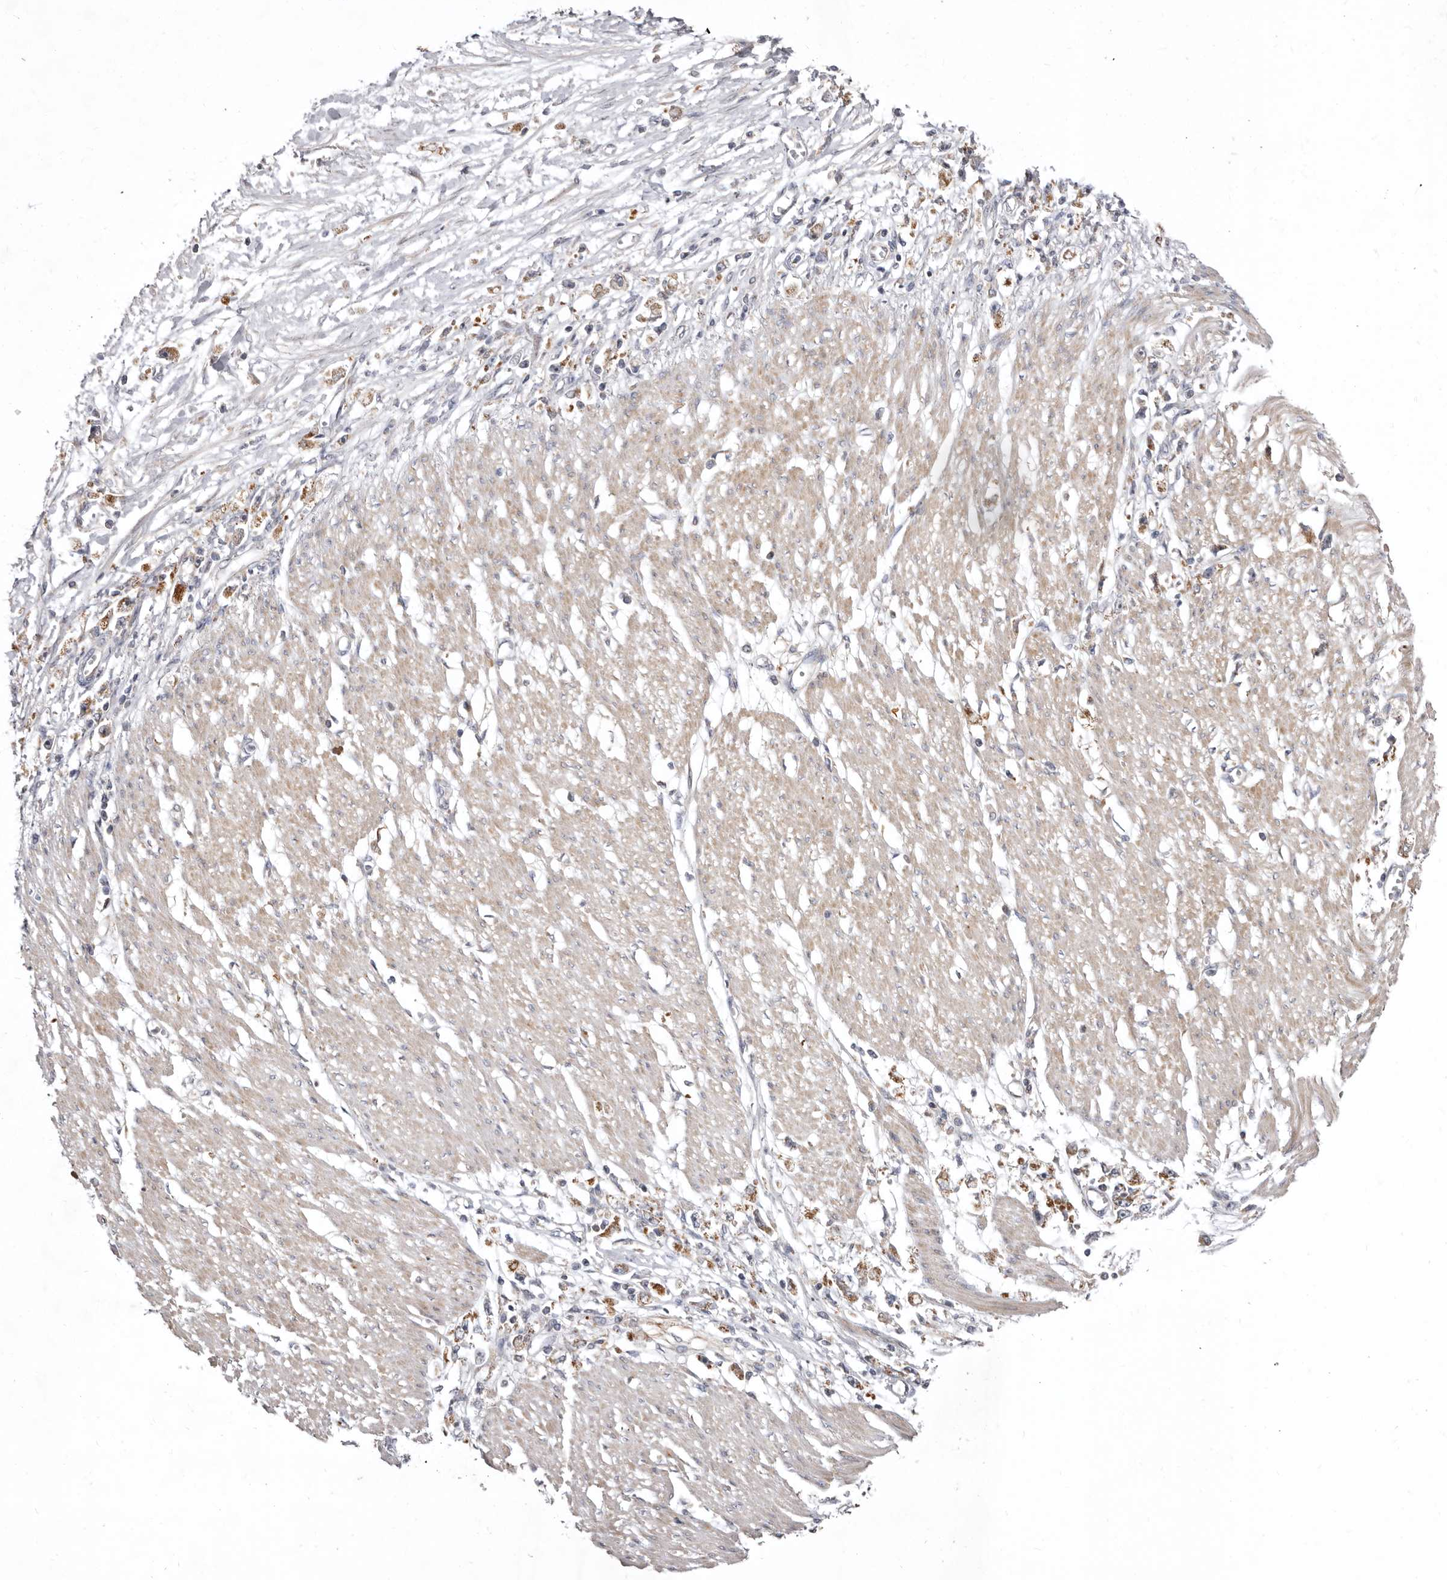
{"staining": {"intensity": "weak", "quantity": "<25%", "location": "cytoplasmic/membranous"}, "tissue": "stomach cancer", "cell_type": "Tumor cells", "image_type": "cancer", "snomed": [{"axis": "morphology", "description": "Adenocarcinoma, NOS"}, {"axis": "topography", "description": "Stomach"}], "caption": "IHC photomicrograph of neoplastic tissue: human stomach adenocarcinoma stained with DAB shows no significant protein positivity in tumor cells. Nuclei are stained in blue.", "gene": "SMC4", "patient": {"sex": "female", "age": 59}}